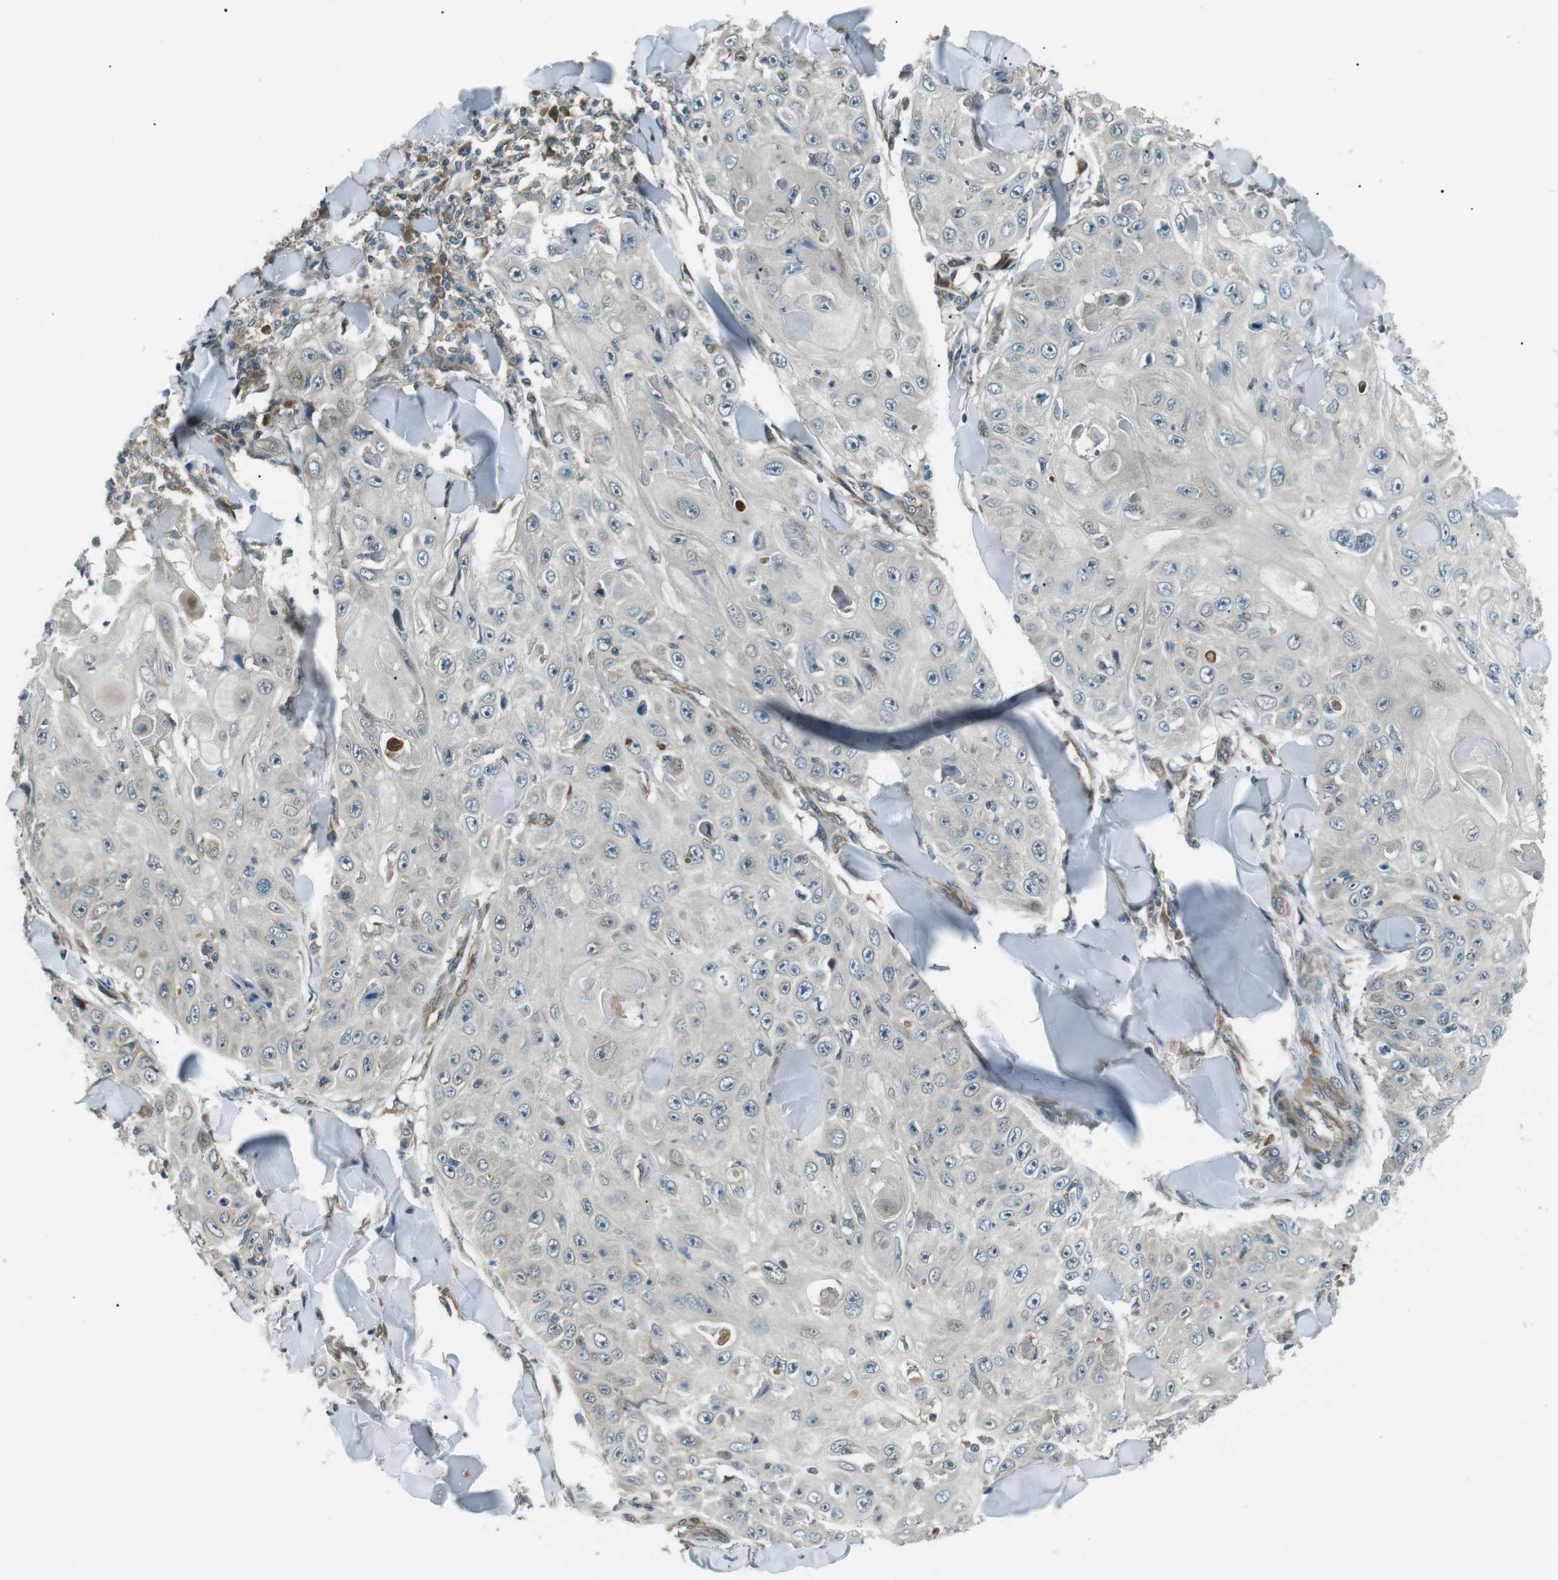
{"staining": {"intensity": "weak", "quantity": "<25%", "location": "cytoplasmic/membranous"}, "tissue": "skin cancer", "cell_type": "Tumor cells", "image_type": "cancer", "snomed": [{"axis": "morphology", "description": "Squamous cell carcinoma, NOS"}, {"axis": "topography", "description": "Skin"}], "caption": "An IHC photomicrograph of skin squamous cell carcinoma is shown. There is no staining in tumor cells of skin squamous cell carcinoma.", "gene": "TMEM74", "patient": {"sex": "male", "age": 86}}